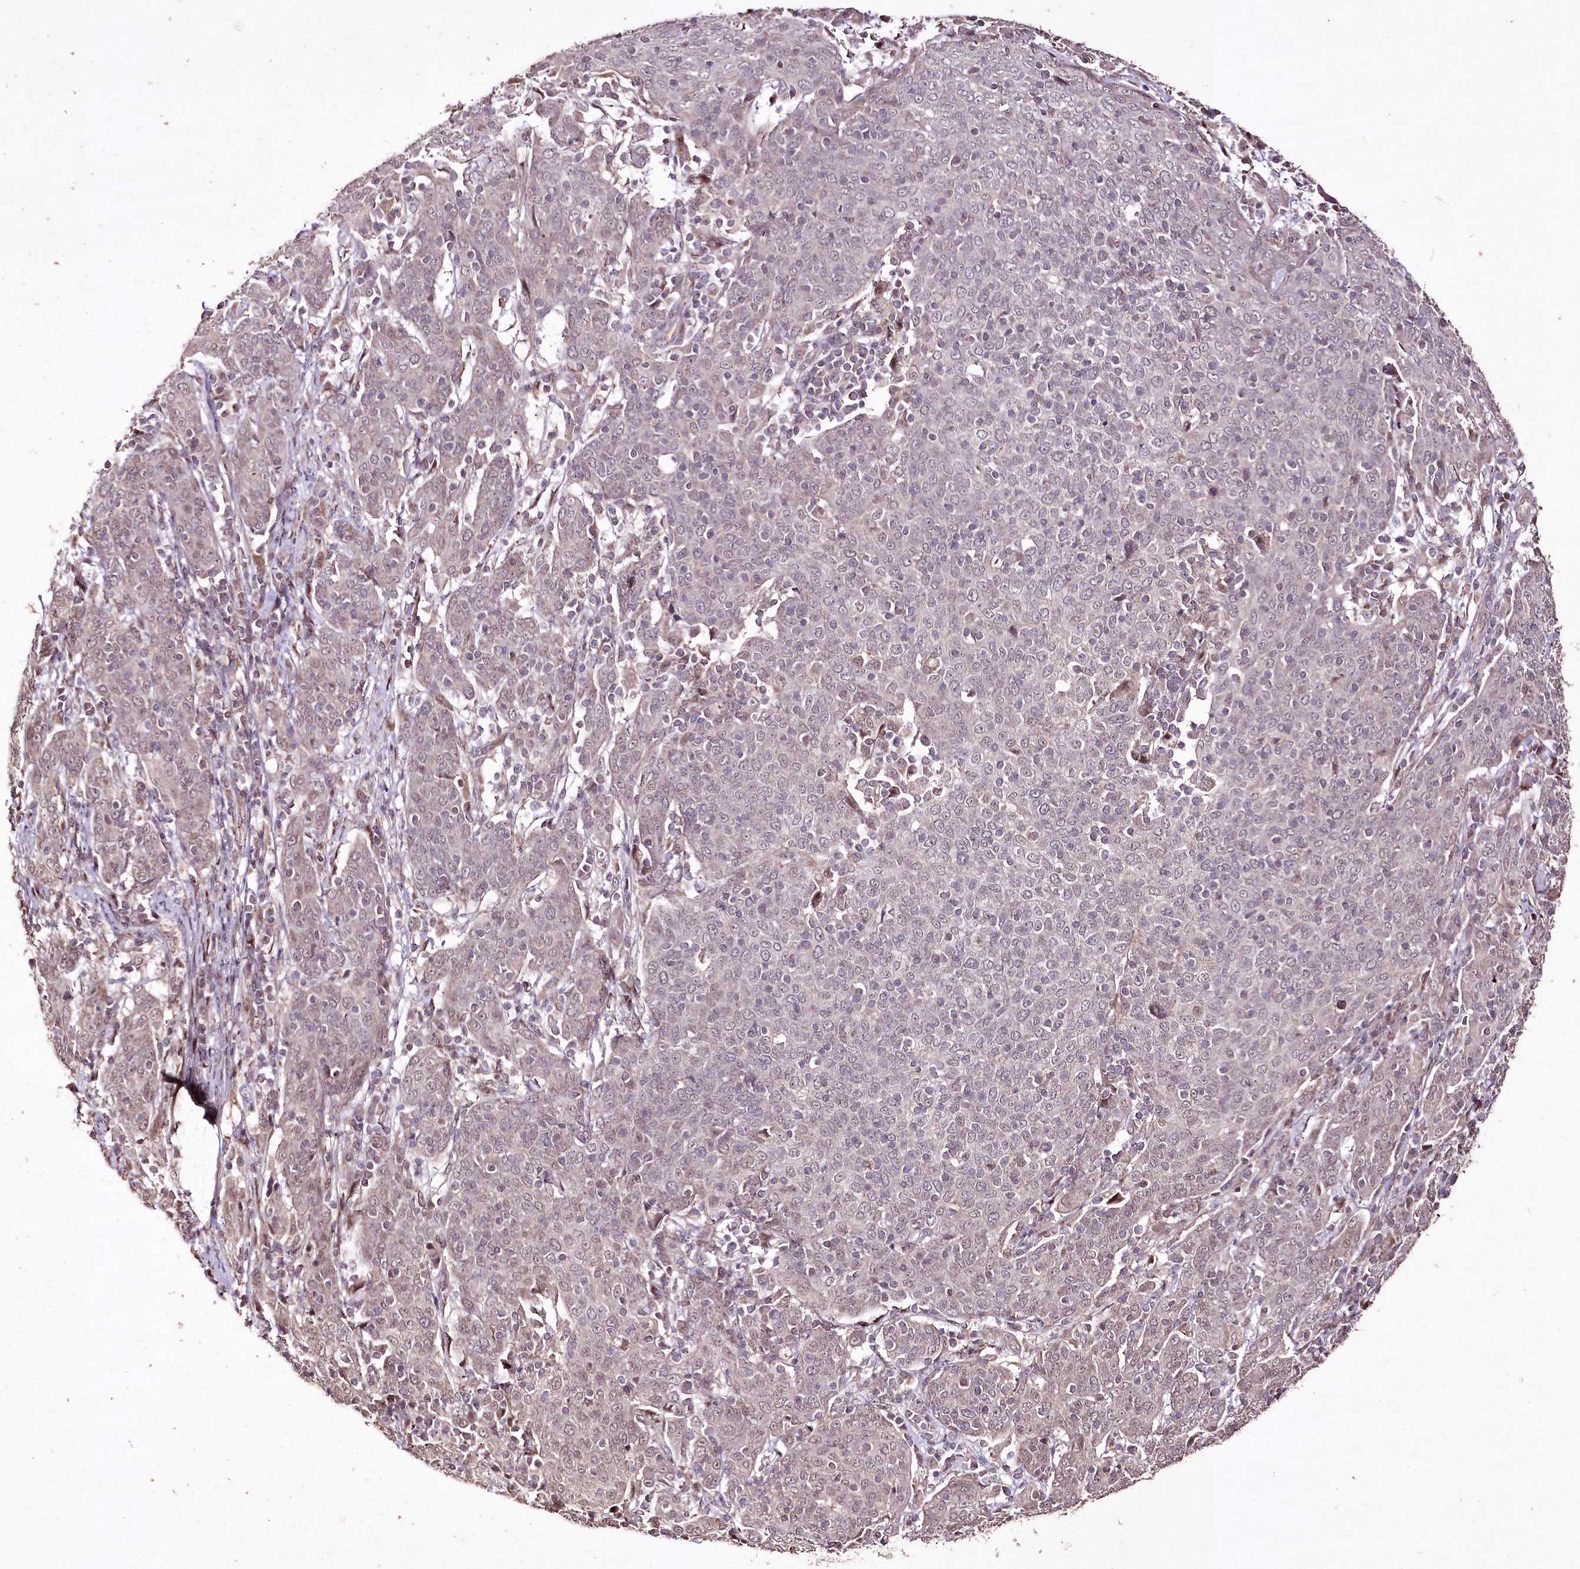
{"staining": {"intensity": "weak", "quantity": "<25%", "location": "cytoplasmic/membranous,nuclear"}, "tissue": "cervical cancer", "cell_type": "Tumor cells", "image_type": "cancer", "snomed": [{"axis": "morphology", "description": "Squamous cell carcinoma, NOS"}, {"axis": "topography", "description": "Cervix"}], "caption": "The immunohistochemistry (IHC) image has no significant staining in tumor cells of cervical cancer (squamous cell carcinoma) tissue. (DAB immunohistochemistry (IHC) visualized using brightfield microscopy, high magnification).", "gene": "CARD19", "patient": {"sex": "female", "age": 67}}